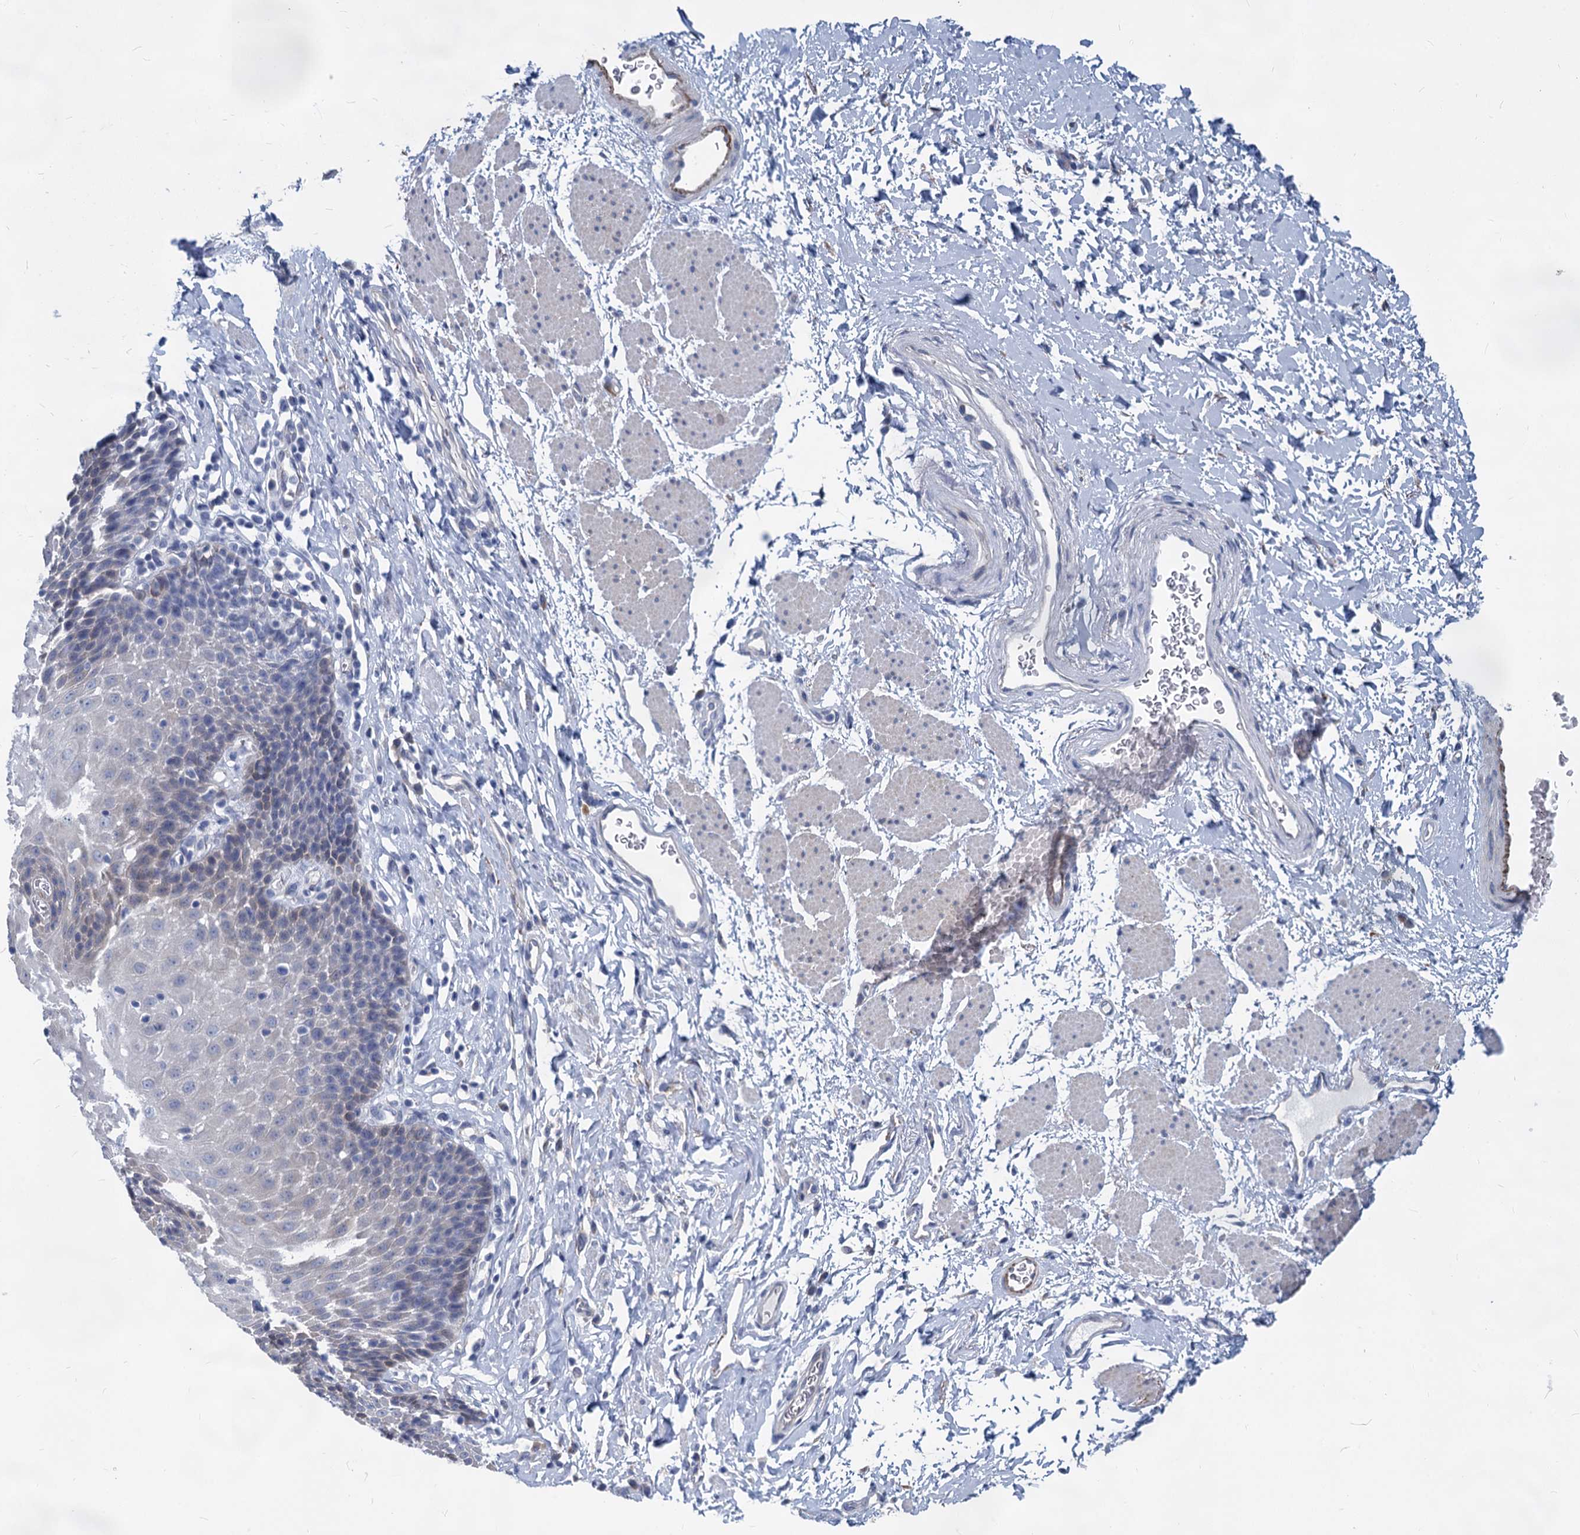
{"staining": {"intensity": "negative", "quantity": "none", "location": "none"}, "tissue": "esophagus", "cell_type": "Squamous epithelial cells", "image_type": "normal", "snomed": [{"axis": "morphology", "description": "Normal tissue, NOS"}, {"axis": "topography", "description": "Esophagus"}], "caption": "This is an immunohistochemistry histopathology image of normal human esophagus. There is no staining in squamous epithelial cells.", "gene": "GSTM3", "patient": {"sex": "female", "age": 61}}